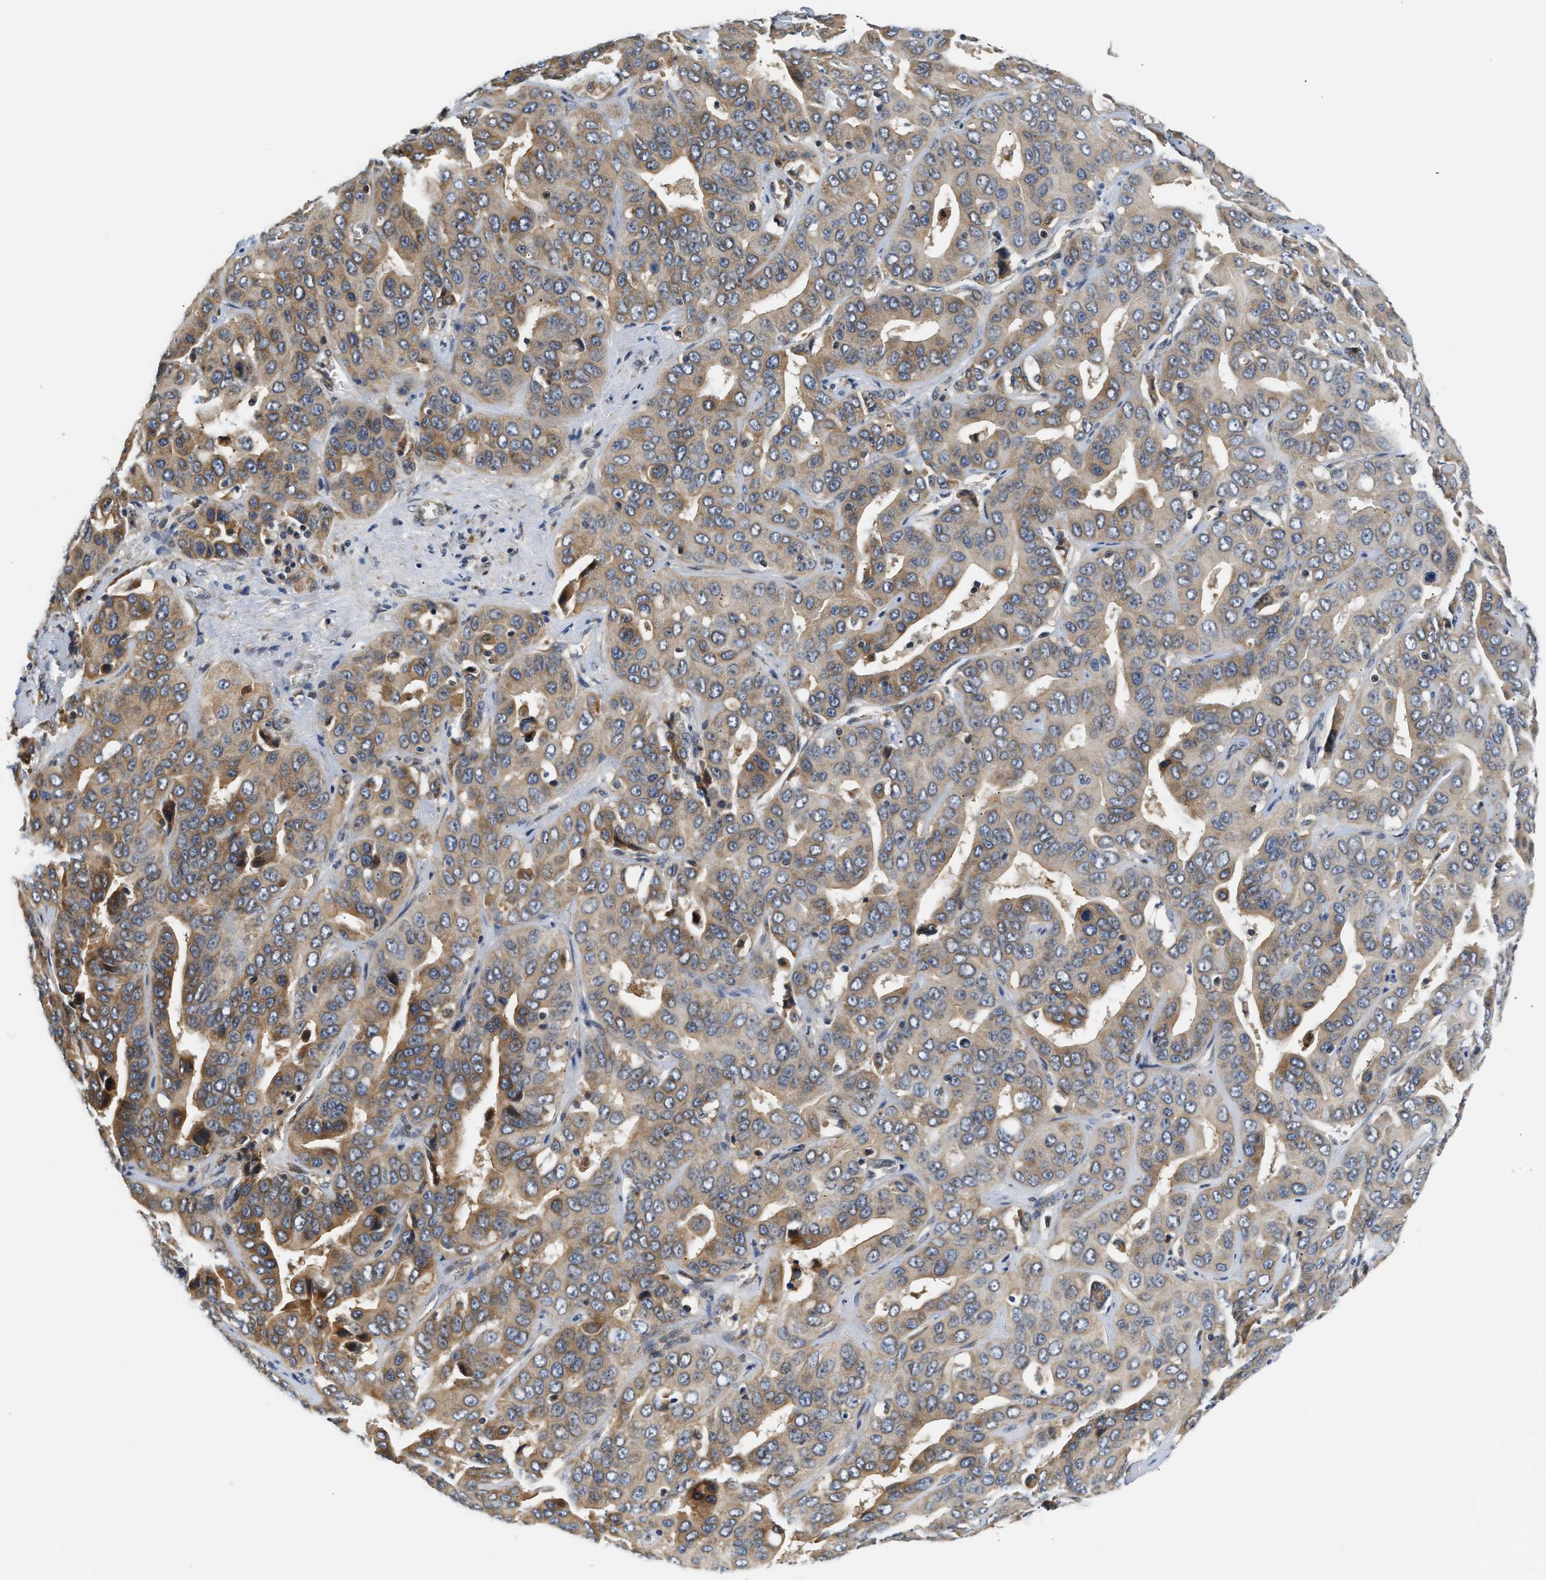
{"staining": {"intensity": "moderate", "quantity": ">75%", "location": "cytoplasmic/membranous"}, "tissue": "liver cancer", "cell_type": "Tumor cells", "image_type": "cancer", "snomed": [{"axis": "morphology", "description": "Cholangiocarcinoma"}, {"axis": "topography", "description": "Liver"}], "caption": "Brown immunohistochemical staining in liver cancer demonstrates moderate cytoplasmic/membranous staining in approximately >75% of tumor cells. The staining was performed using DAB to visualize the protein expression in brown, while the nuclei were stained in blue with hematoxylin (Magnification: 20x).", "gene": "TNIP2", "patient": {"sex": "female", "age": 52}}